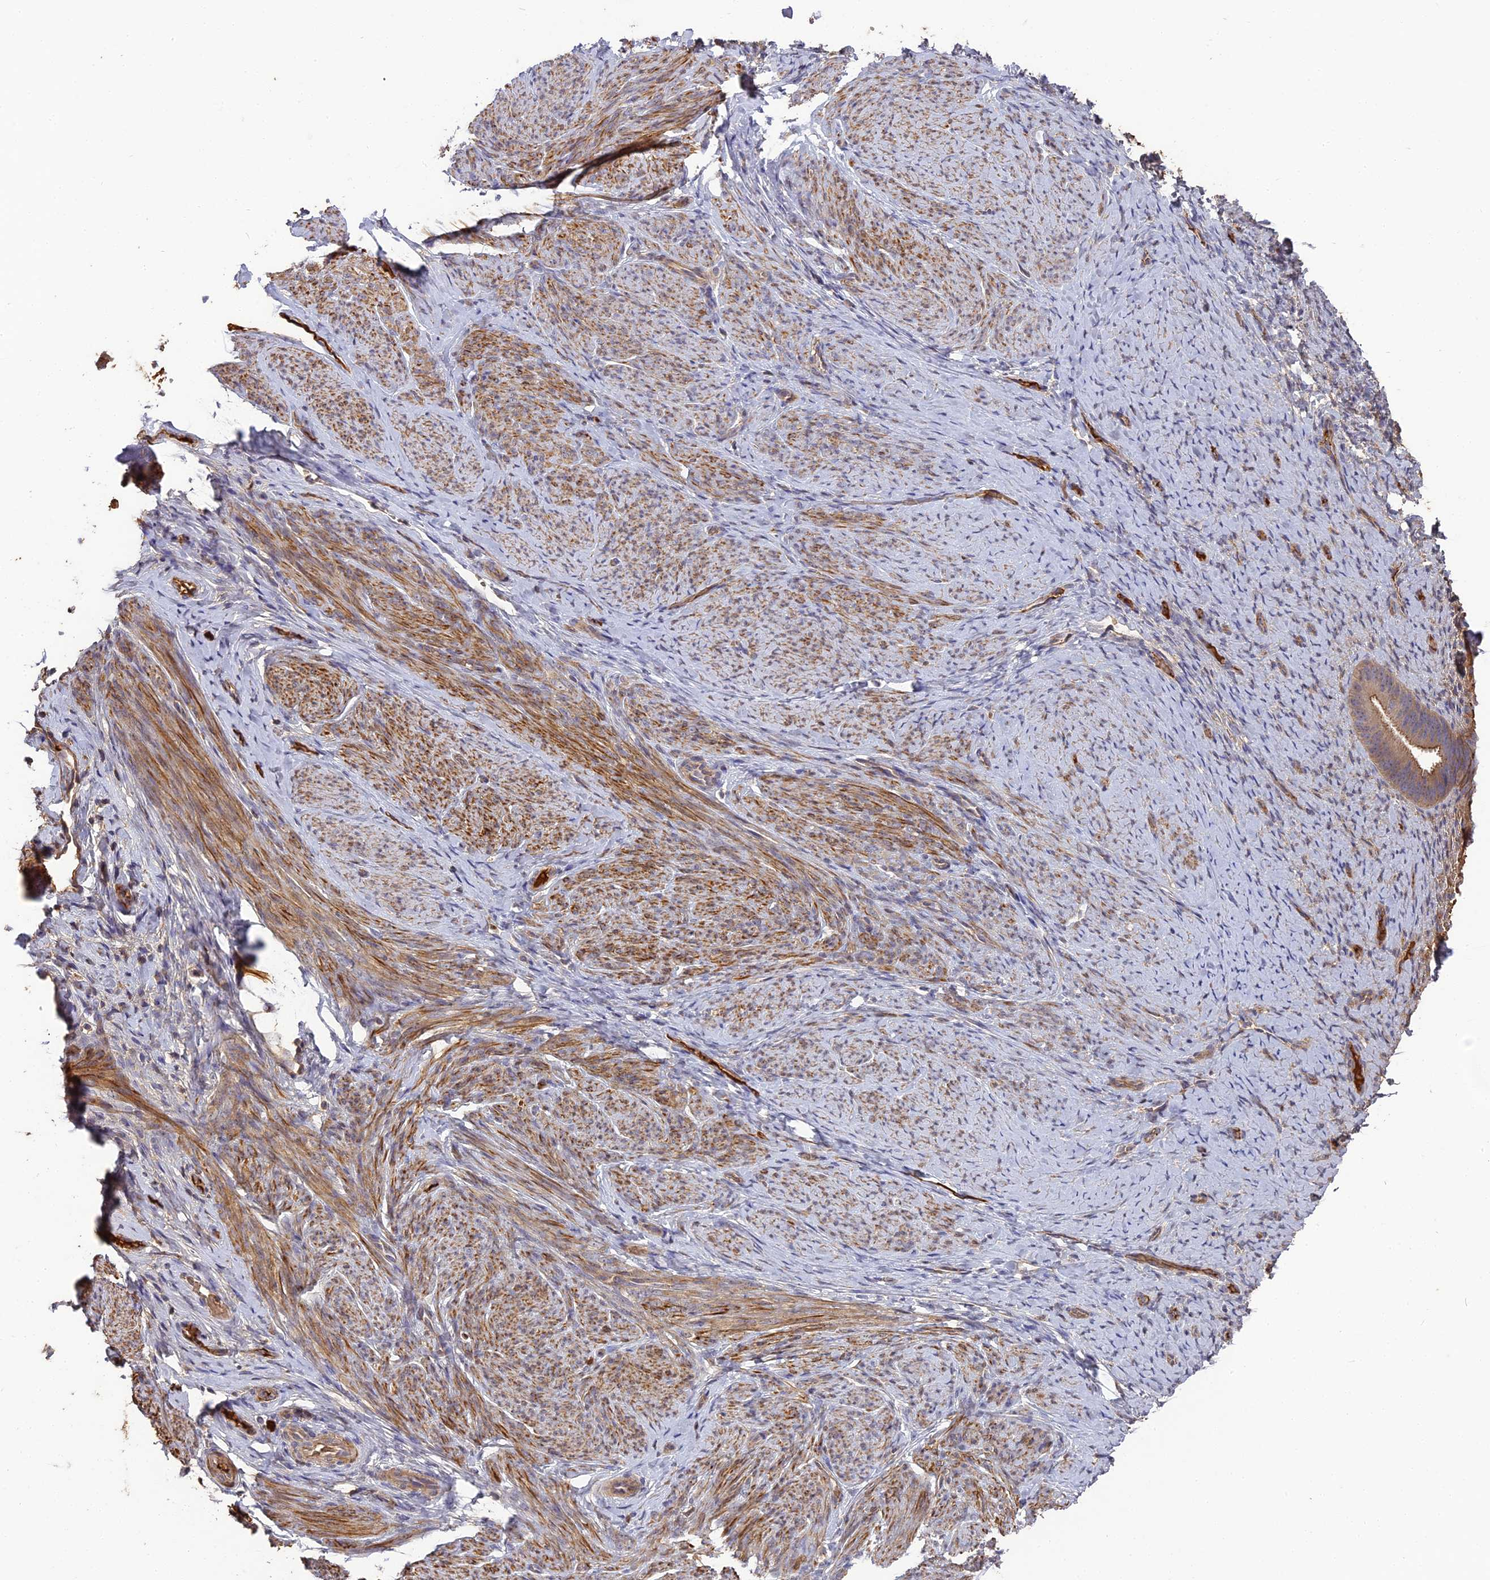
{"staining": {"intensity": "weak", "quantity": "<25%", "location": "cytoplasmic/membranous"}, "tissue": "endometrium", "cell_type": "Cells in endometrial stroma", "image_type": "normal", "snomed": [{"axis": "morphology", "description": "Normal tissue, NOS"}, {"axis": "topography", "description": "Endometrium"}], "caption": "IHC of normal human endometrium displays no expression in cells in endometrial stroma. Nuclei are stained in blue.", "gene": "ERMAP", "patient": {"sex": "female", "age": 65}}